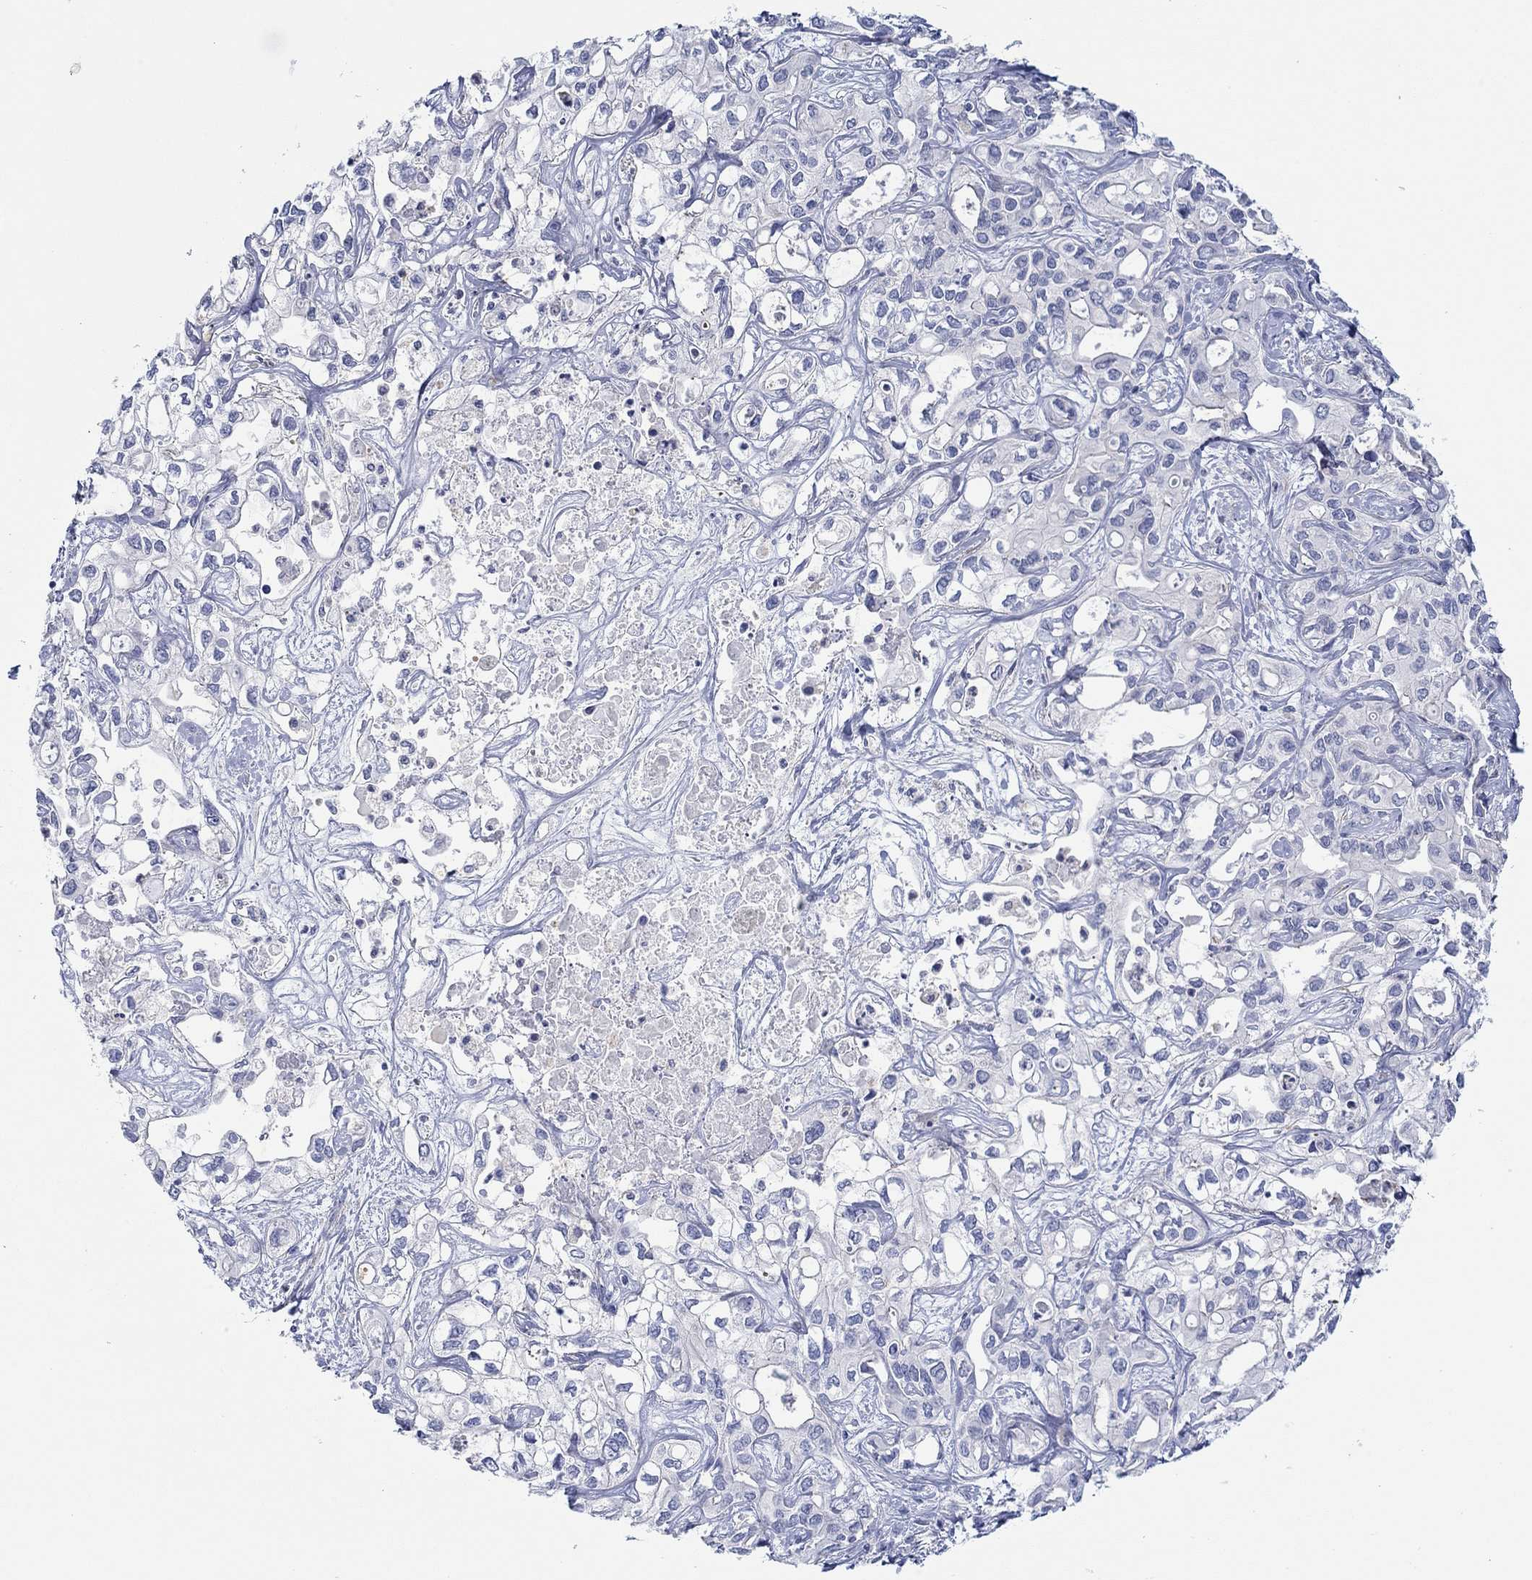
{"staining": {"intensity": "negative", "quantity": "none", "location": "none"}, "tissue": "liver cancer", "cell_type": "Tumor cells", "image_type": "cancer", "snomed": [{"axis": "morphology", "description": "Cholangiocarcinoma"}, {"axis": "topography", "description": "Liver"}], "caption": "Liver cancer (cholangiocarcinoma) was stained to show a protein in brown. There is no significant positivity in tumor cells.", "gene": "PPIL6", "patient": {"sex": "female", "age": 64}}